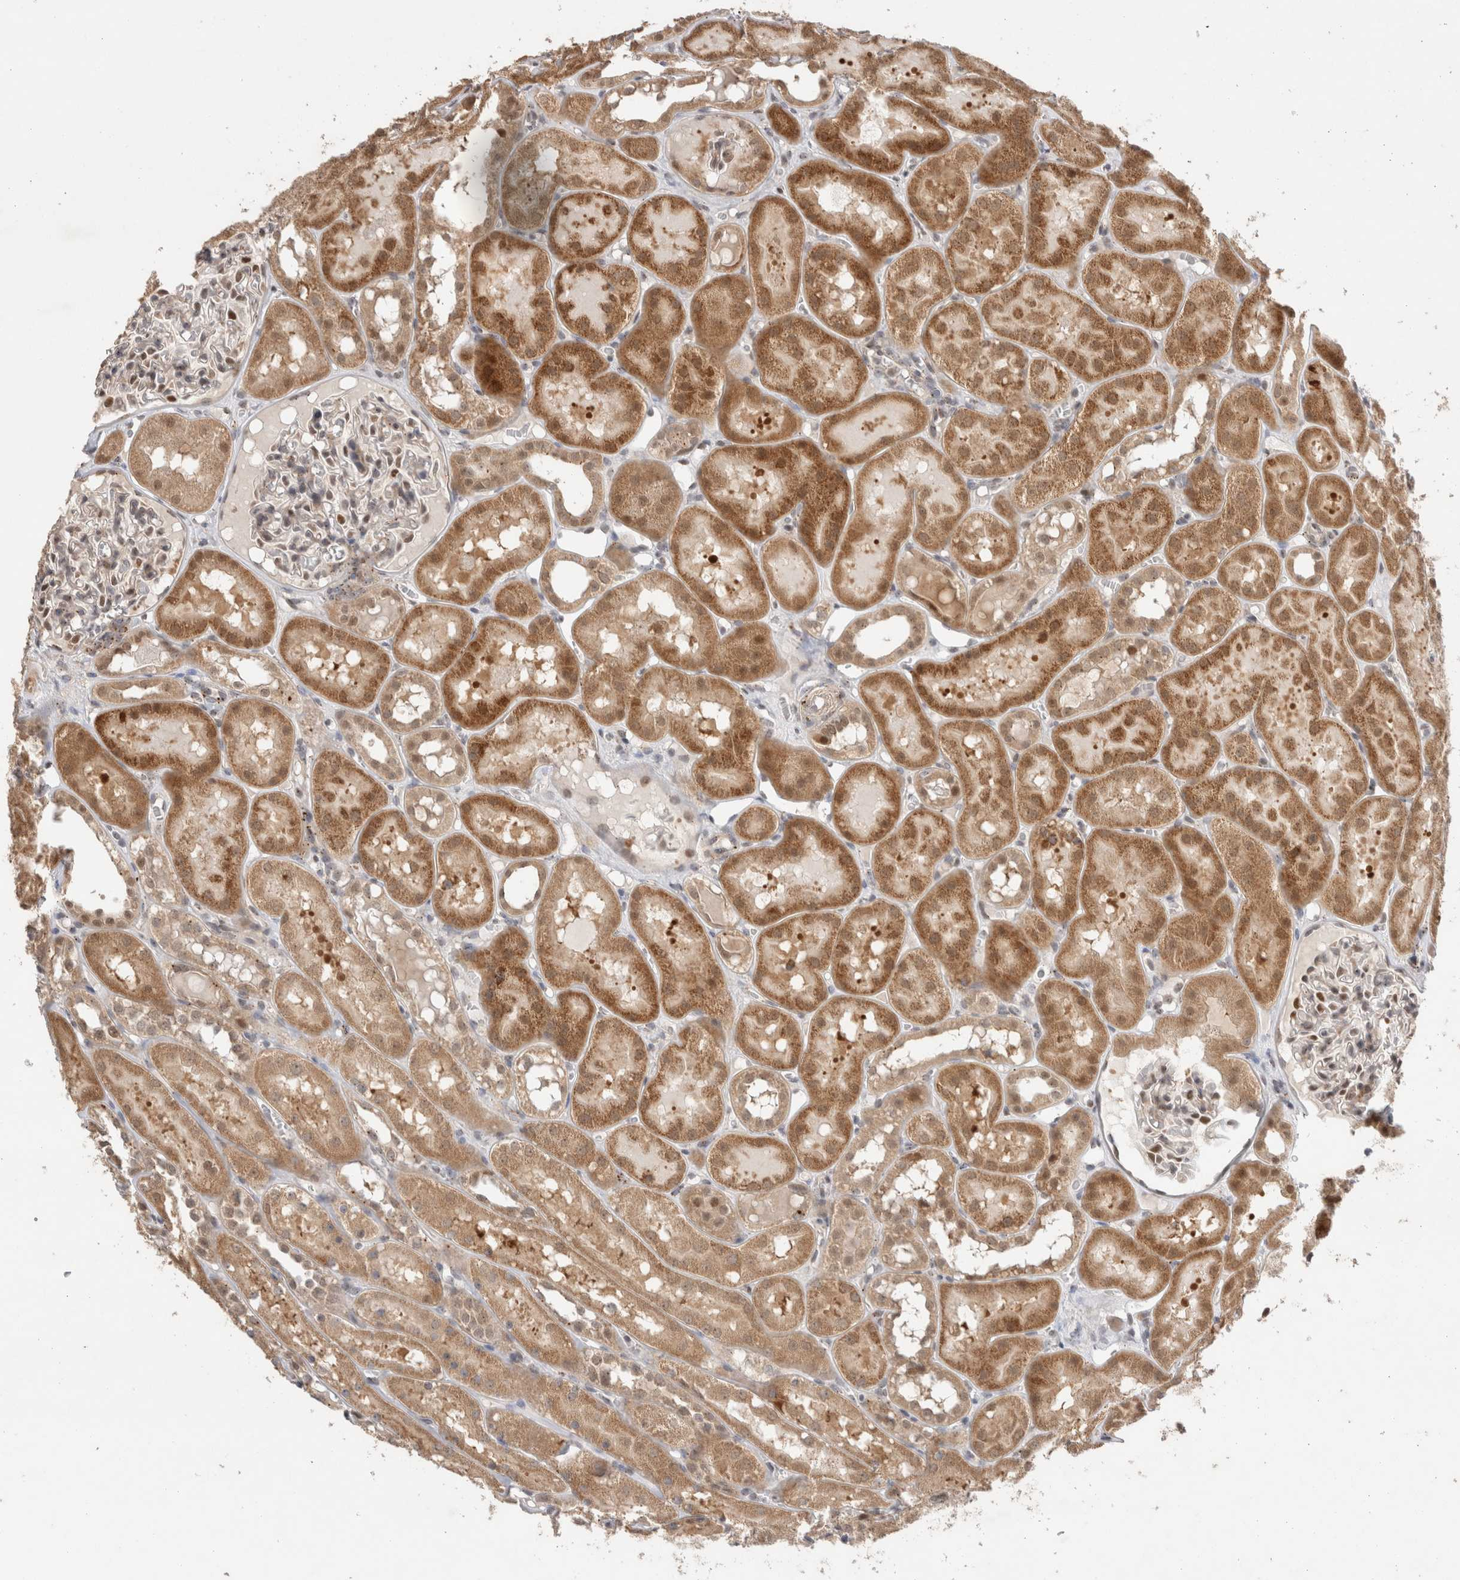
{"staining": {"intensity": "weak", "quantity": "<25%", "location": "cytoplasmic/membranous"}, "tissue": "kidney", "cell_type": "Cells in glomeruli", "image_type": "normal", "snomed": [{"axis": "morphology", "description": "Normal tissue, NOS"}, {"axis": "topography", "description": "Kidney"}, {"axis": "topography", "description": "Urinary bladder"}], "caption": "This is a micrograph of immunohistochemistry (IHC) staining of benign kidney, which shows no positivity in cells in glomeruli.", "gene": "SLC29A1", "patient": {"sex": "male", "age": 16}}